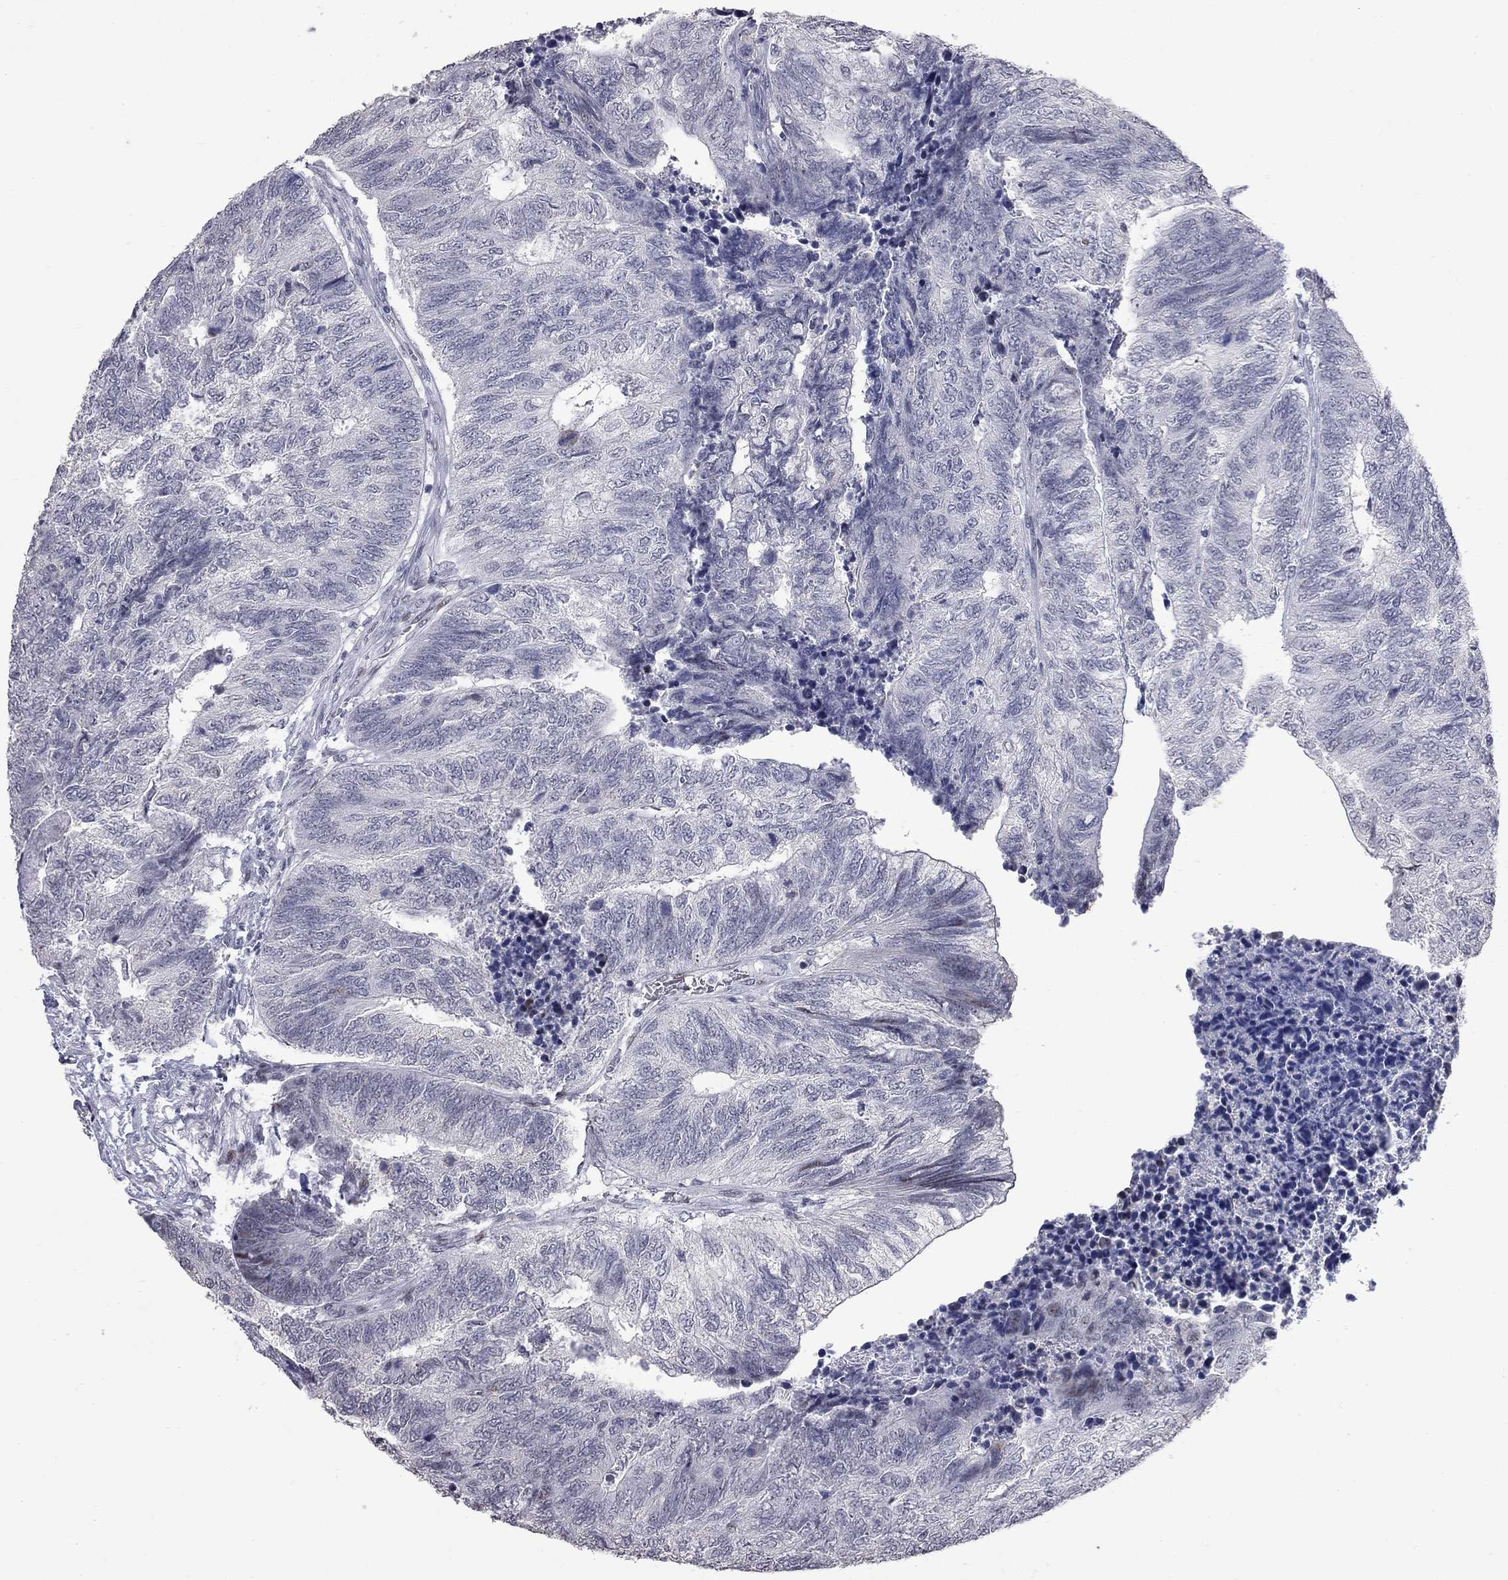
{"staining": {"intensity": "negative", "quantity": "none", "location": "none"}, "tissue": "colorectal cancer", "cell_type": "Tumor cells", "image_type": "cancer", "snomed": [{"axis": "morphology", "description": "Adenocarcinoma, NOS"}, {"axis": "topography", "description": "Colon"}], "caption": "Protein analysis of colorectal adenocarcinoma reveals no significant expression in tumor cells.", "gene": "ZNF154", "patient": {"sex": "female", "age": 67}}